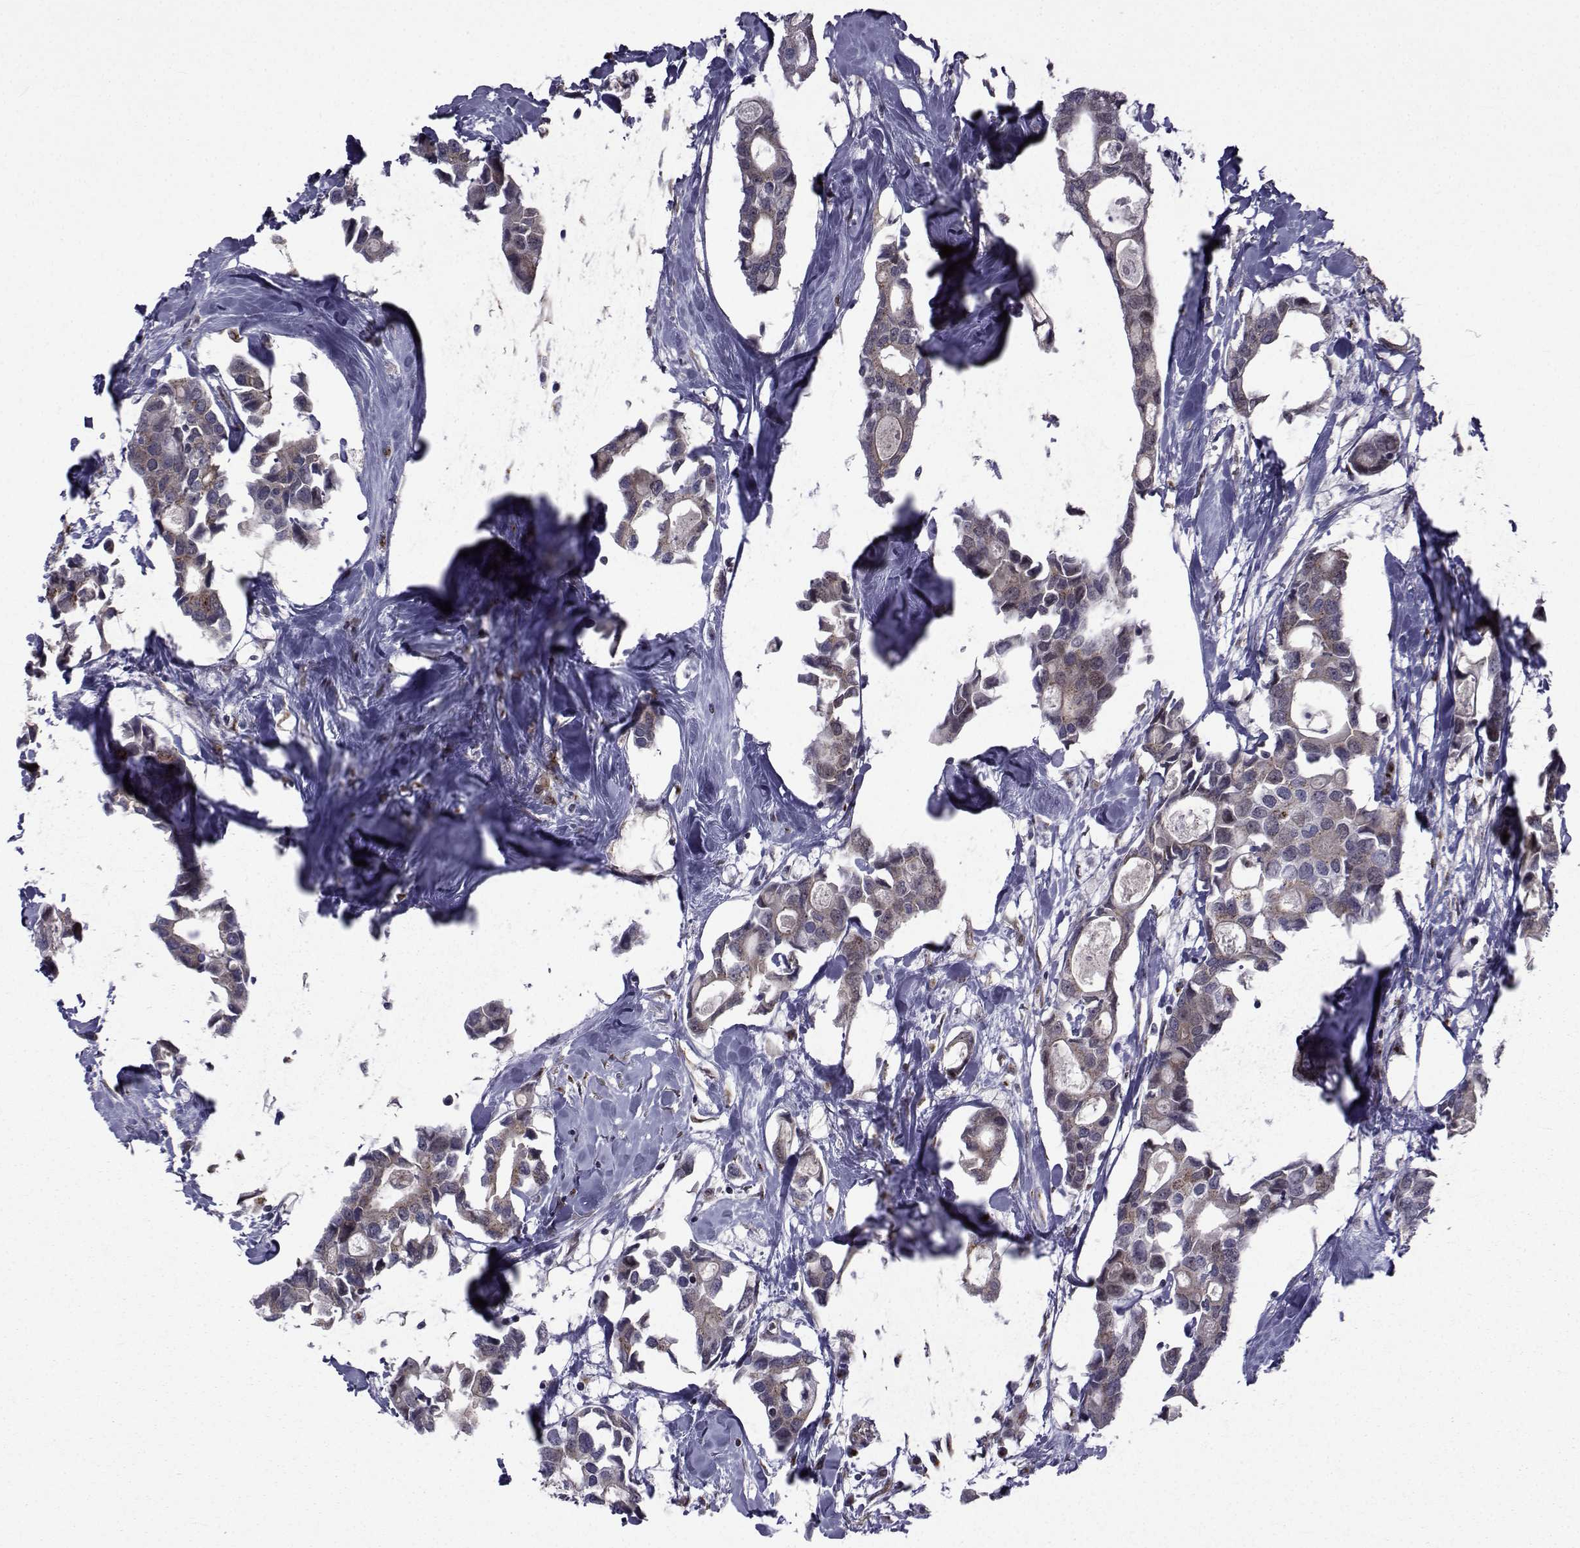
{"staining": {"intensity": "weak", "quantity": "25%-75%", "location": "cytoplasmic/membranous"}, "tissue": "breast cancer", "cell_type": "Tumor cells", "image_type": "cancer", "snomed": [{"axis": "morphology", "description": "Duct carcinoma"}, {"axis": "topography", "description": "Breast"}], "caption": "High-power microscopy captured an immunohistochemistry photomicrograph of breast cancer (intraductal carcinoma), revealing weak cytoplasmic/membranous staining in about 25%-75% of tumor cells. (Brightfield microscopy of DAB IHC at high magnification).", "gene": "ATP6V1C2", "patient": {"sex": "female", "age": 83}}